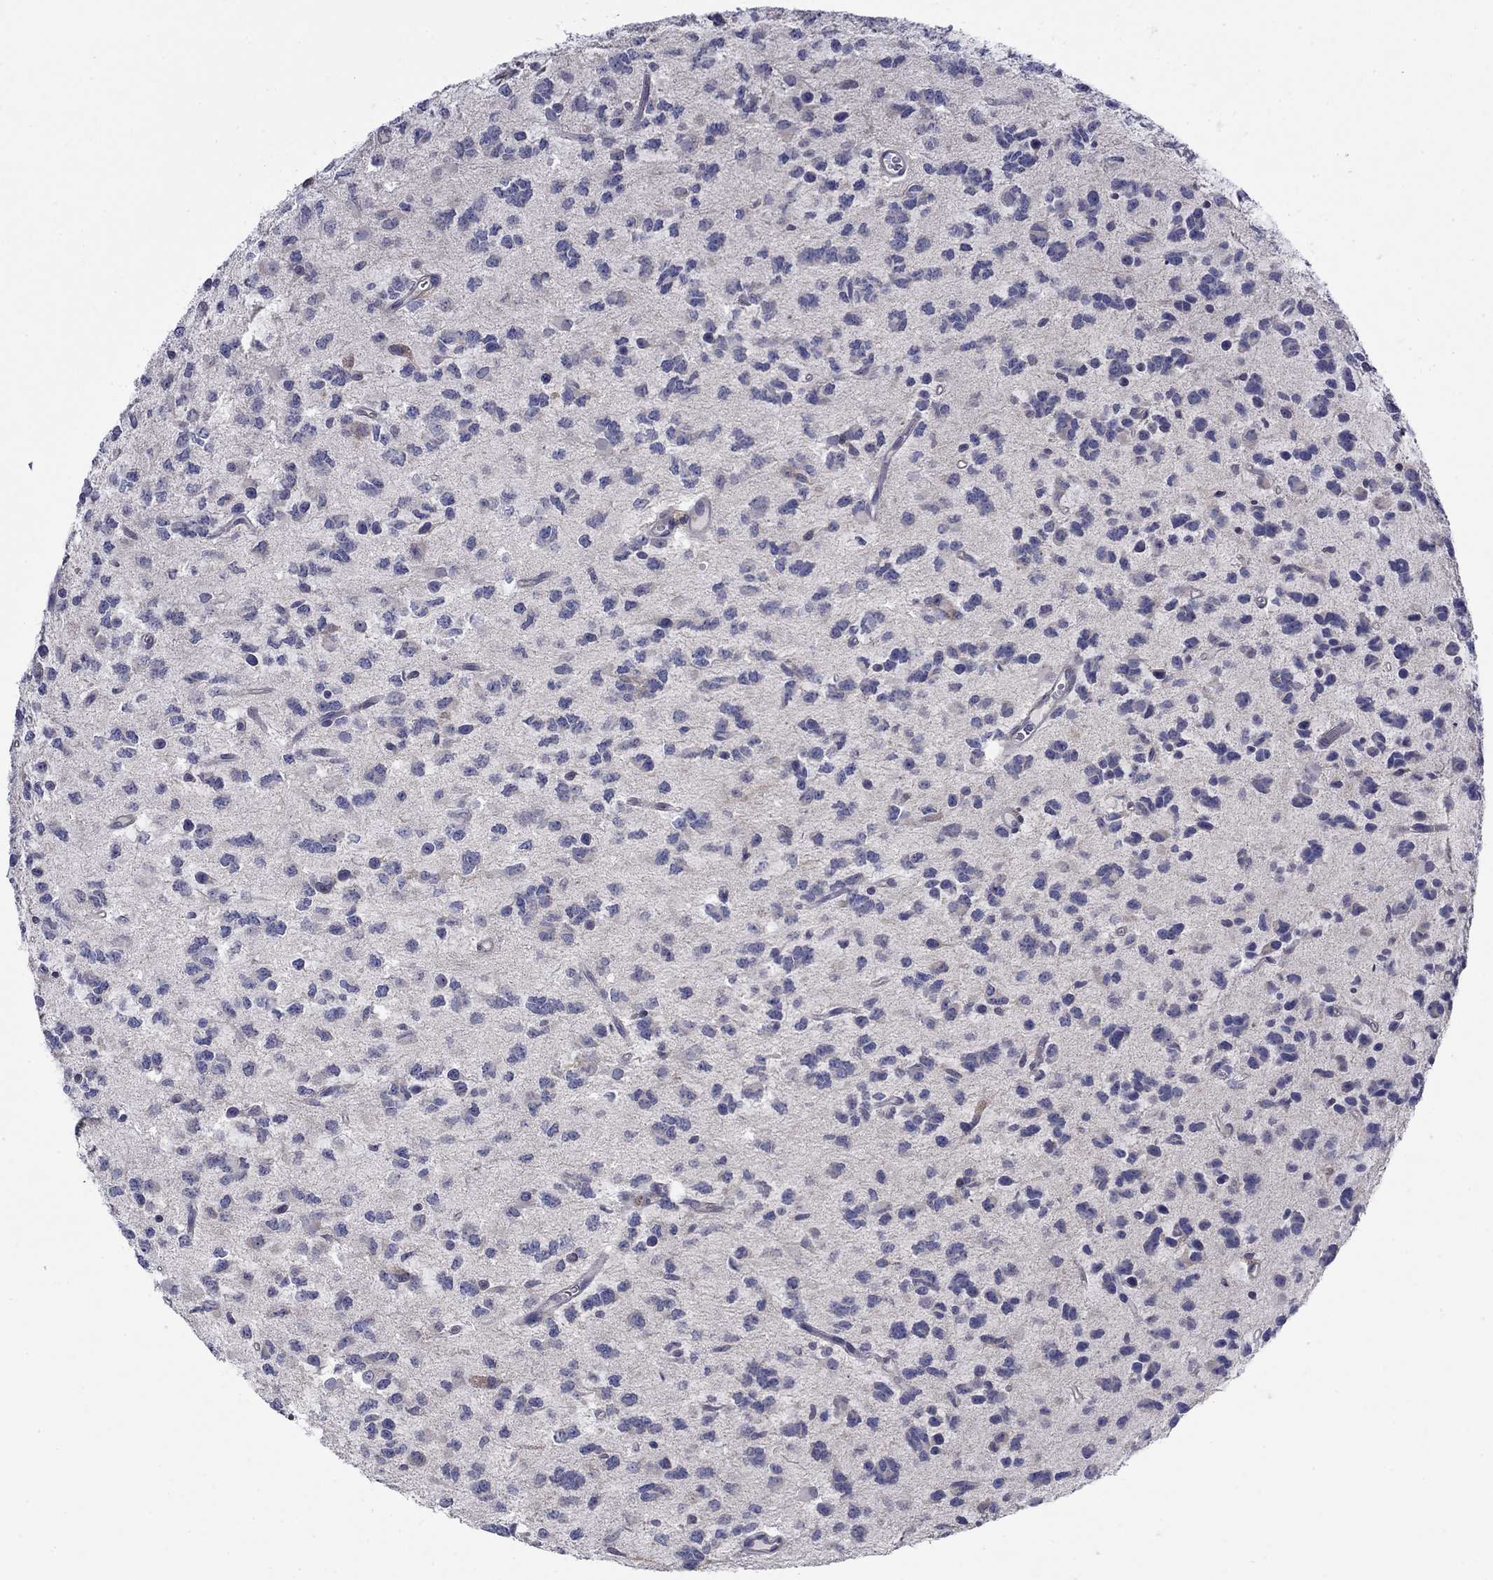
{"staining": {"intensity": "negative", "quantity": "none", "location": "none"}, "tissue": "glioma", "cell_type": "Tumor cells", "image_type": "cancer", "snomed": [{"axis": "morphology", "description": "Glioma, malignant, Low grade"}, {"axis": "topography", "description": "Brain"}], "caption": "IHC image of human glioma stained for a protein (brown), which exhibits no staining in tumor cells.", "gene": "POU2F2", "patient": {"sex": "female", "age": 45}}